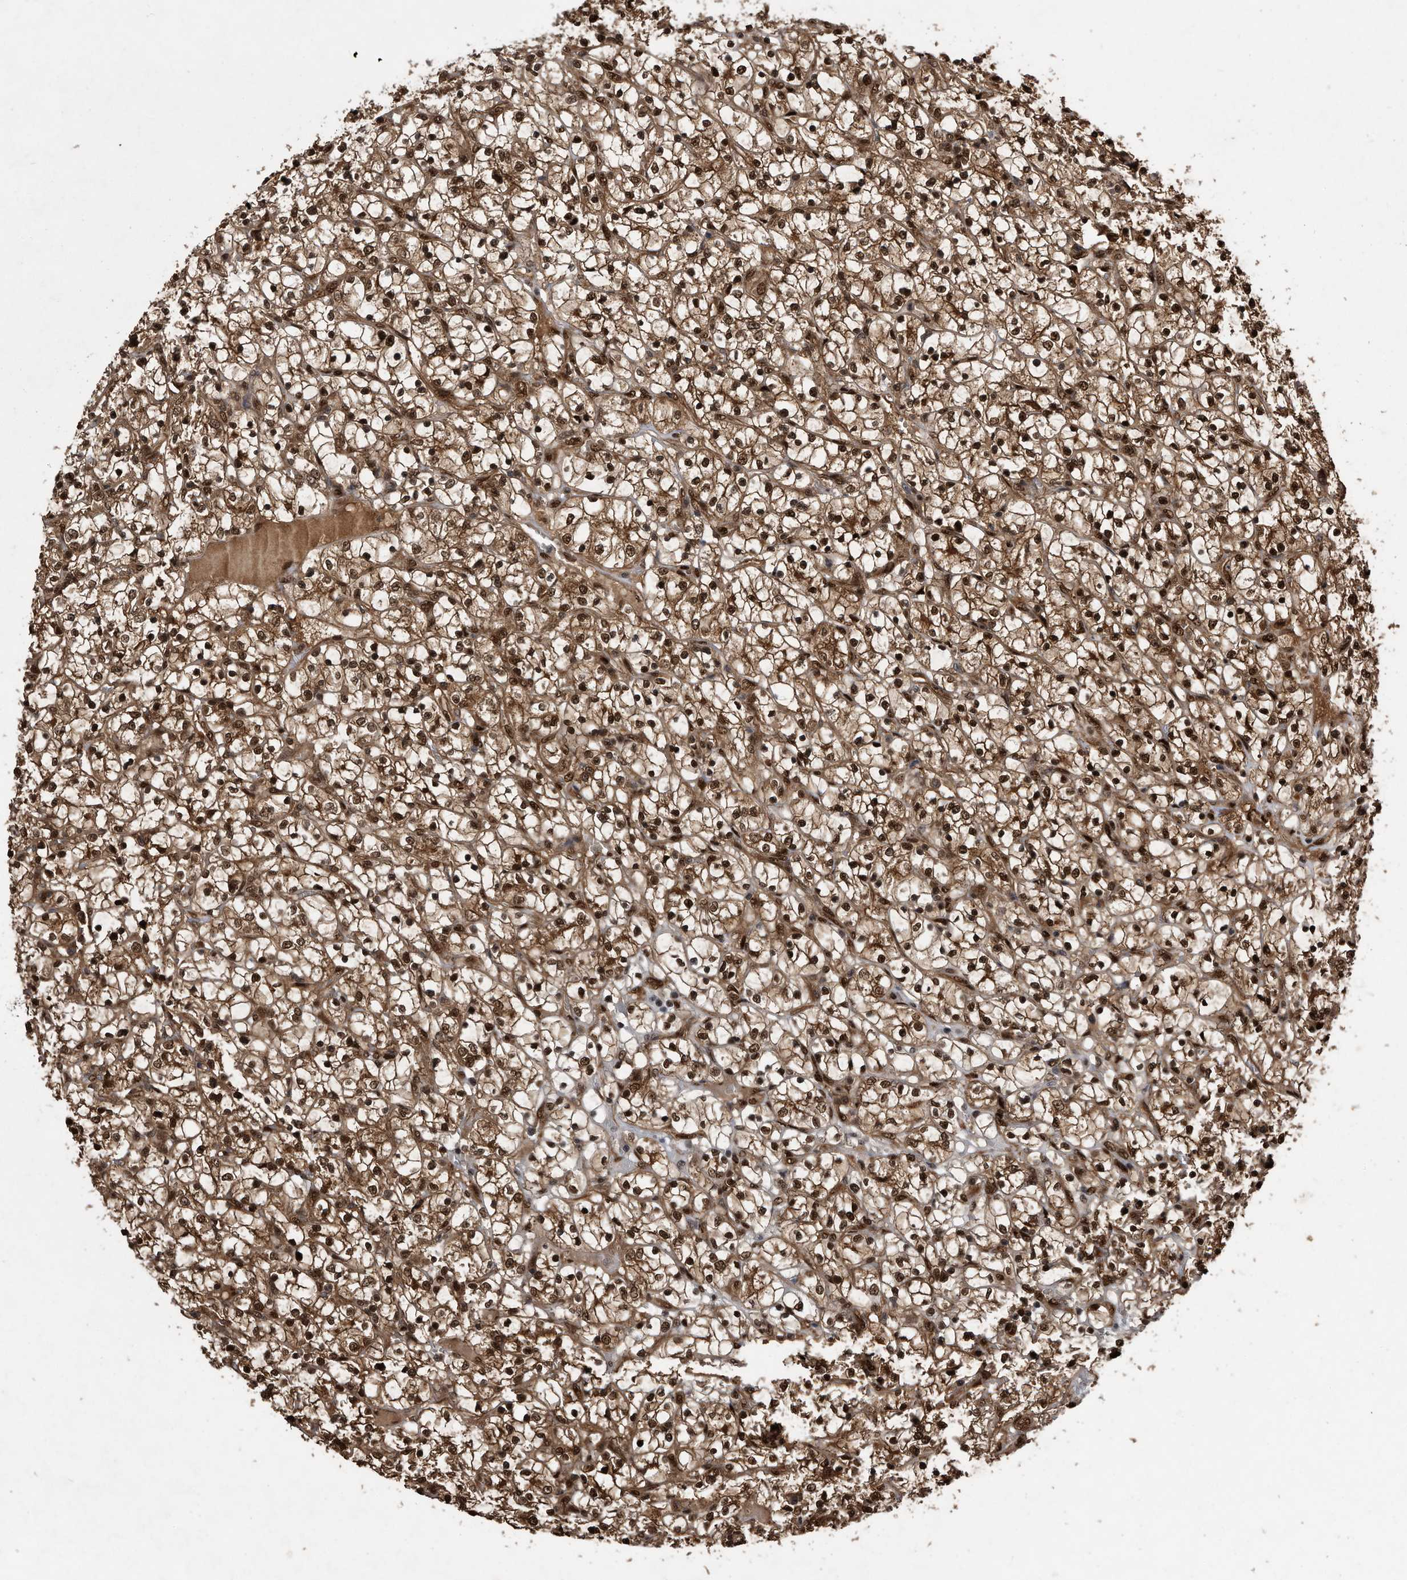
{"staining": {"intensity": "strong", "quantity": ">75%", "location": "cytoplasmic/membranous,nuclear"}, "tissue": "renal cancer", "cell_type": "Tumor cells", "image_type": "cancer", "snomed": [{"axis": "morphology", "description": "Adenocarcinoma, NOS"}, {"axis": "topography", "description": "Kidney"}], "caption": "High-power microscopy captured an immunohistochemistry (IHC) photomicrograph of renal cancer (adenocarcinoma), revealing strong cytoplasmic/membranous and nuclear expression in about >75% of tumor cells.", "gene": "RAD23B", "patient": {"sex": "female", "age": 69}}